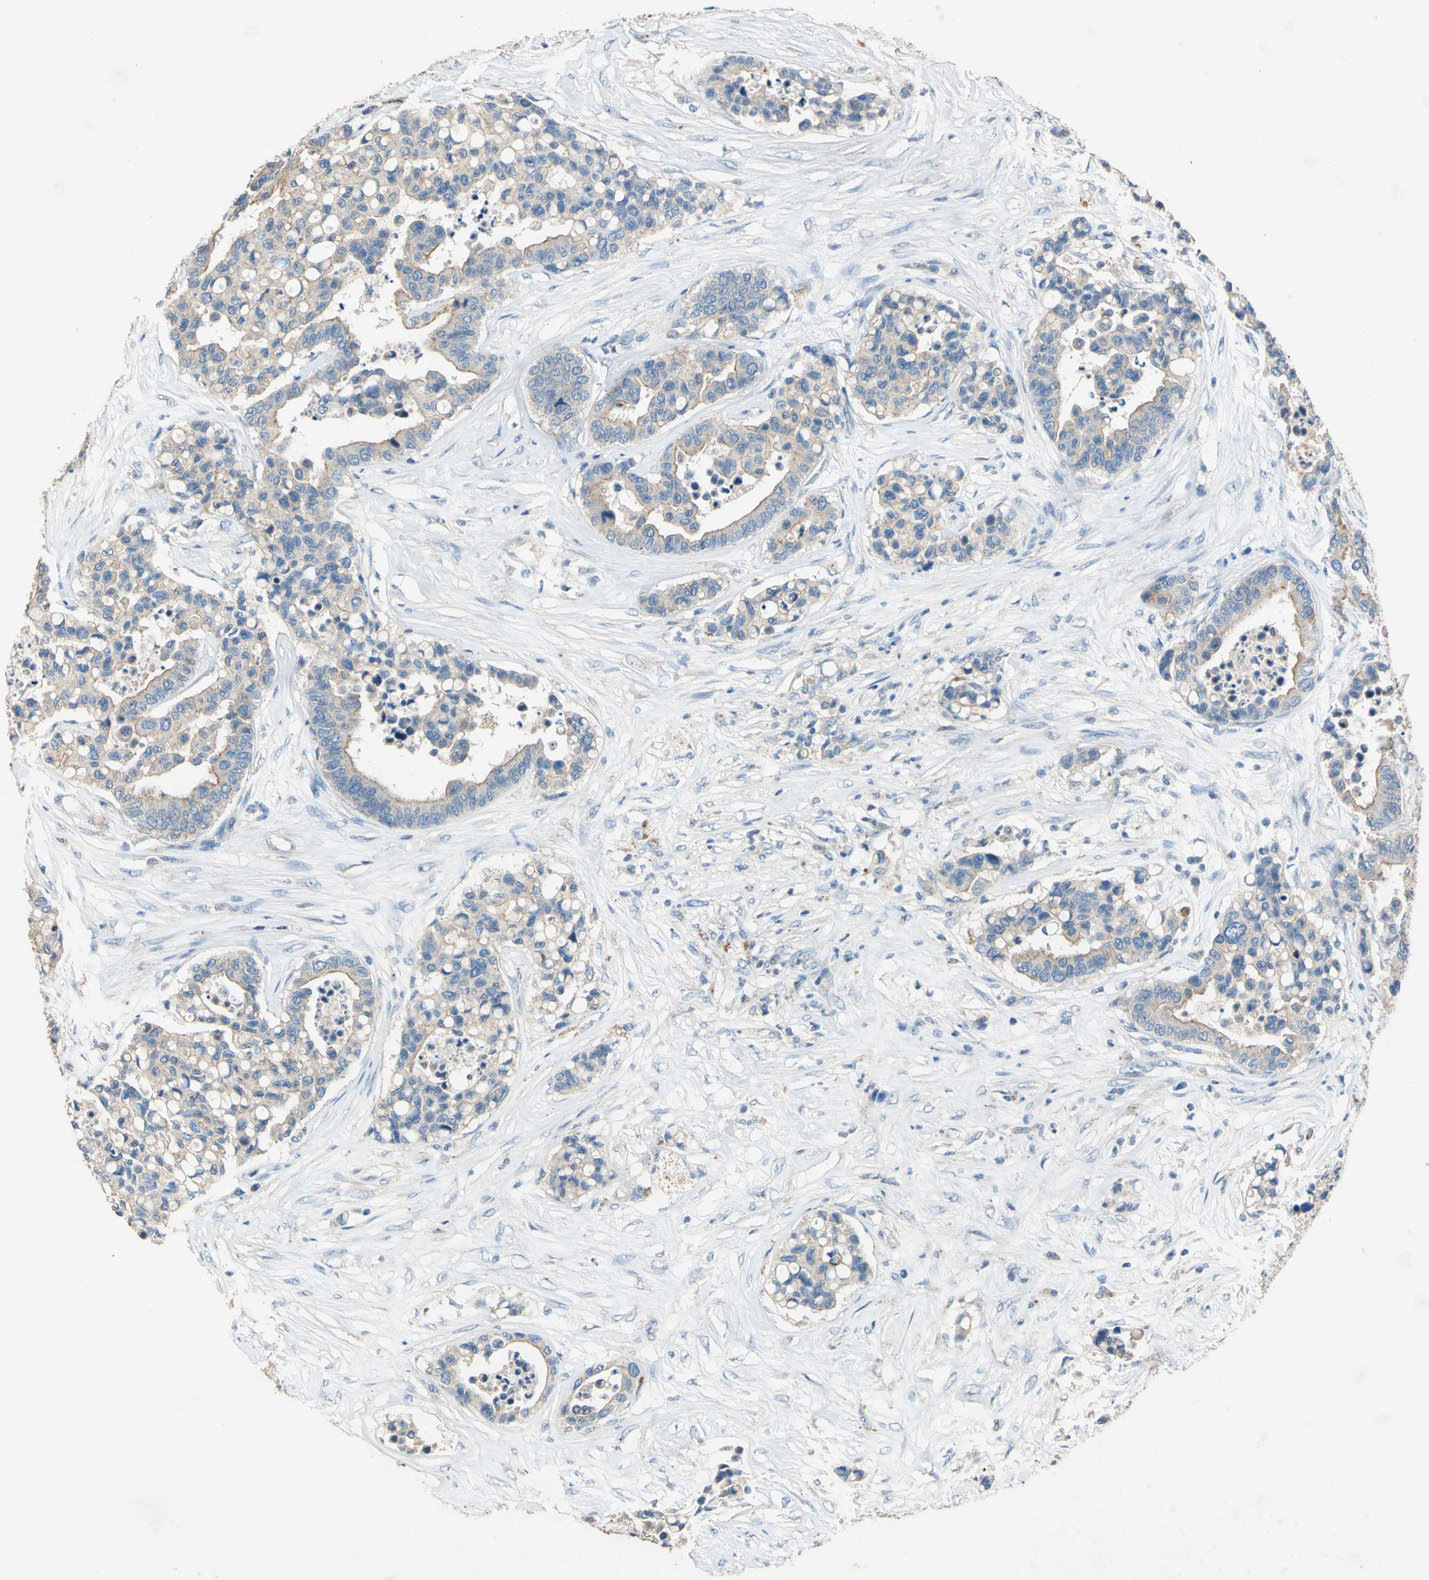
{"staining": {"intensity": "weak", "quantity": ">75%", "location": "cytoplasmic/membranous"}, "tissue": "colorectal cancer", "cell_type": "Tumor cells", "image_type": "cancer", "snomed": [{"axis": "morphology", "description": "Adenocarcinoma, NOS"}, {"axis": "topography", "description": "Colon"}], "caption": "Immunohistochemistry image of adenocarcinoma (colorectal) stained for a protein (brown), which exhibits low levels of weak cytoplasmic/membranous staining in approximately >75% of tumor cells.", "gene": "ADAMTS5", "patient": {"sex": "male", "age": 82}}